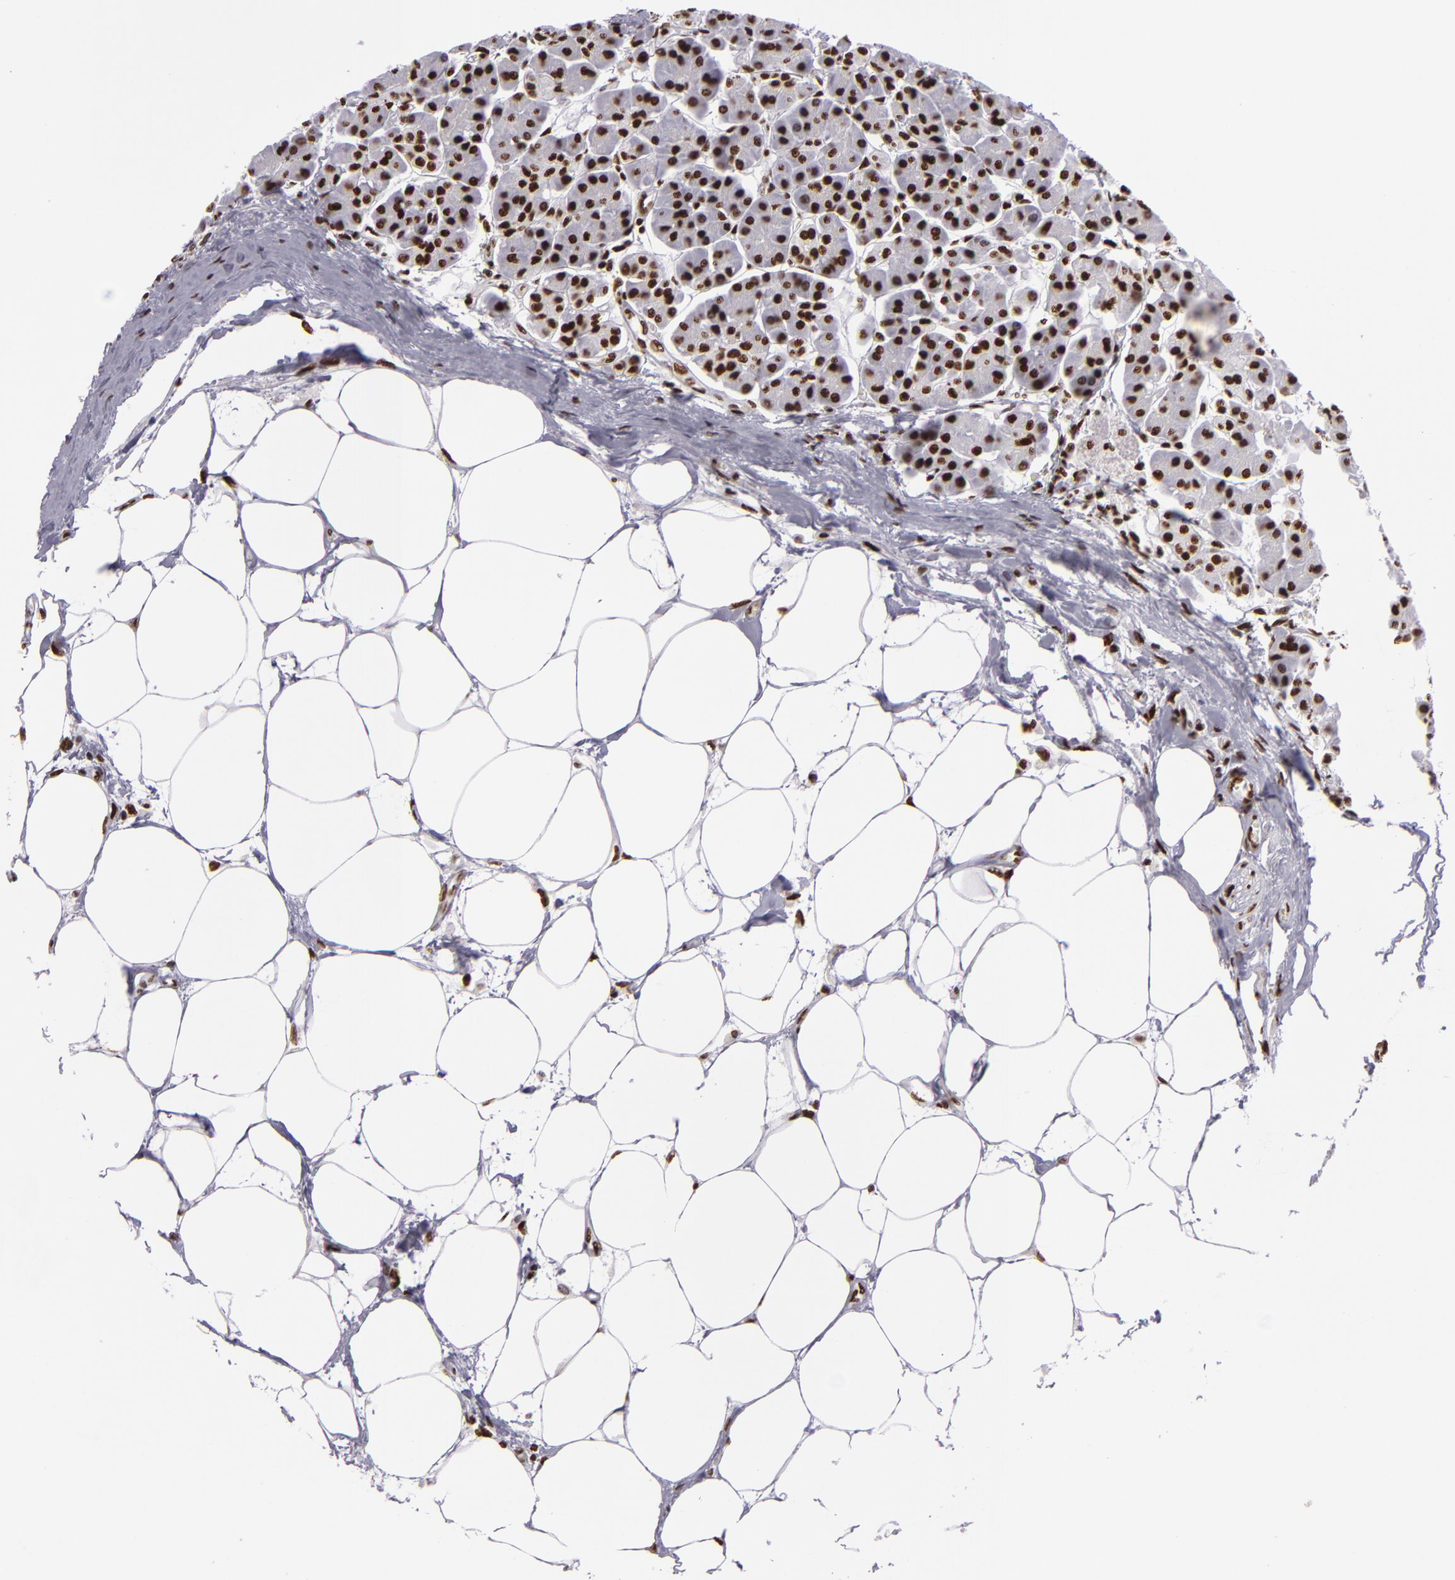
{"staining": {"intensity": "strong", "quantity": ">75%", "location": "nuclear"}, "tissue": "pancreas", "cell_type": "Exocrine glandular cells", "image_type": "normal", "snomed": [{"axis": "morphology", "description": "Normal tissue, NOS"}, {"axis": "topography", "description": "Pancreas"}, {"axis": "topography", "description": "Duodenum"}], "caption": "This photomicrograph exhibits immunohistochemistry staining of normal pancreas, with high strong nuclear expression in approximately >75% of exocrine glandular cells.", "gene": "SAFB", "patient": {"sex": "male", "age": 79}}